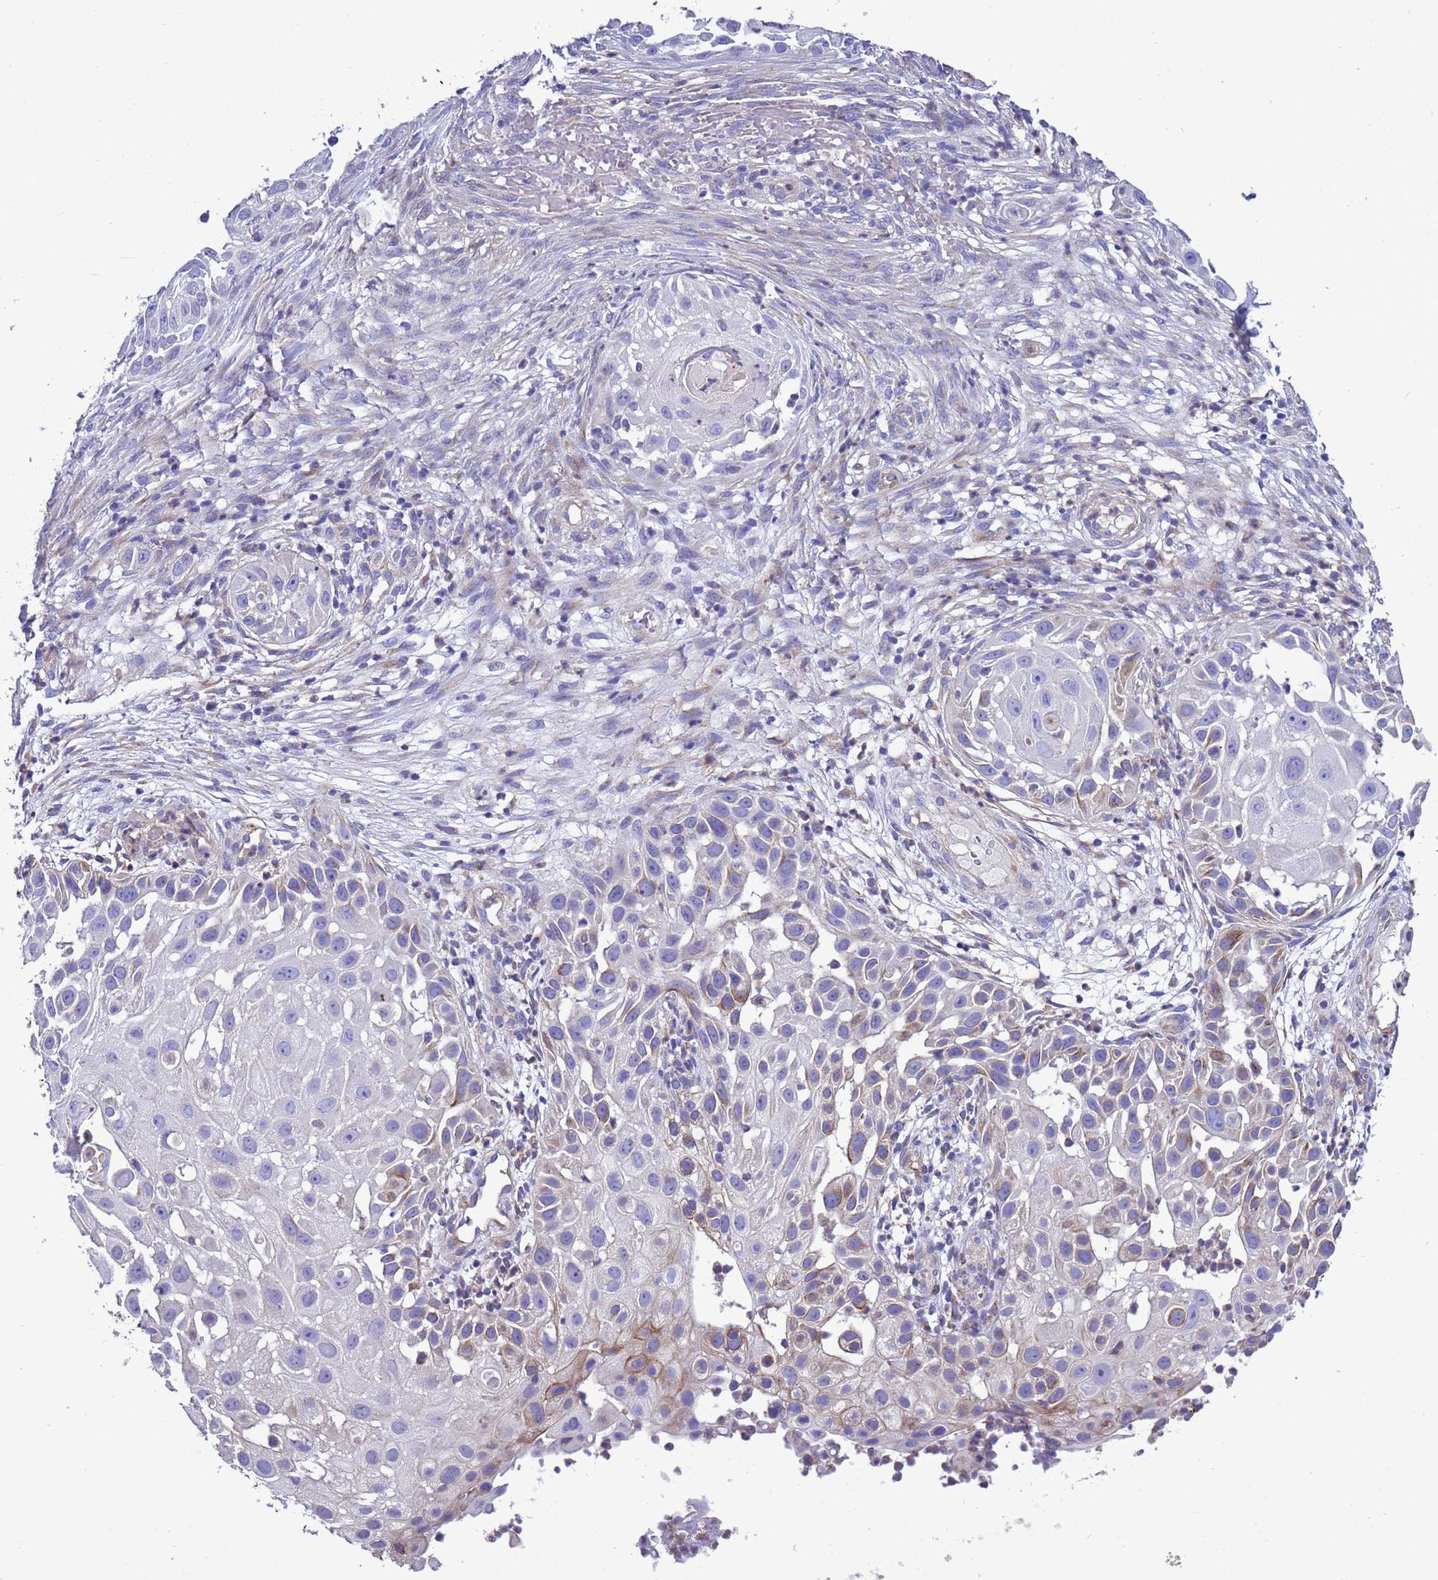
{"staining": {"intensity": "weak", "quantity": "<25%", "location": "cytoplasmic/membranous"}, "tissue": "skin cancer", "cell_type": "Tumor cells", "image_type": "cancer", "snomed": [{"axis": "morphology", "description": "Squamous cell carcinoma, NOS"}, {"axis": "topography", "description": "Skin"}], "caption": "Immunohistochemical staining of human skin cancer displays no significant positivity in tumor cells. Brightfield microscopy of IHC stained with DAB (brown) and hematoxylin (blue), captured at high magnification.", "gene": "KICS2", "patient": {"sex": "female", "age": 44}}